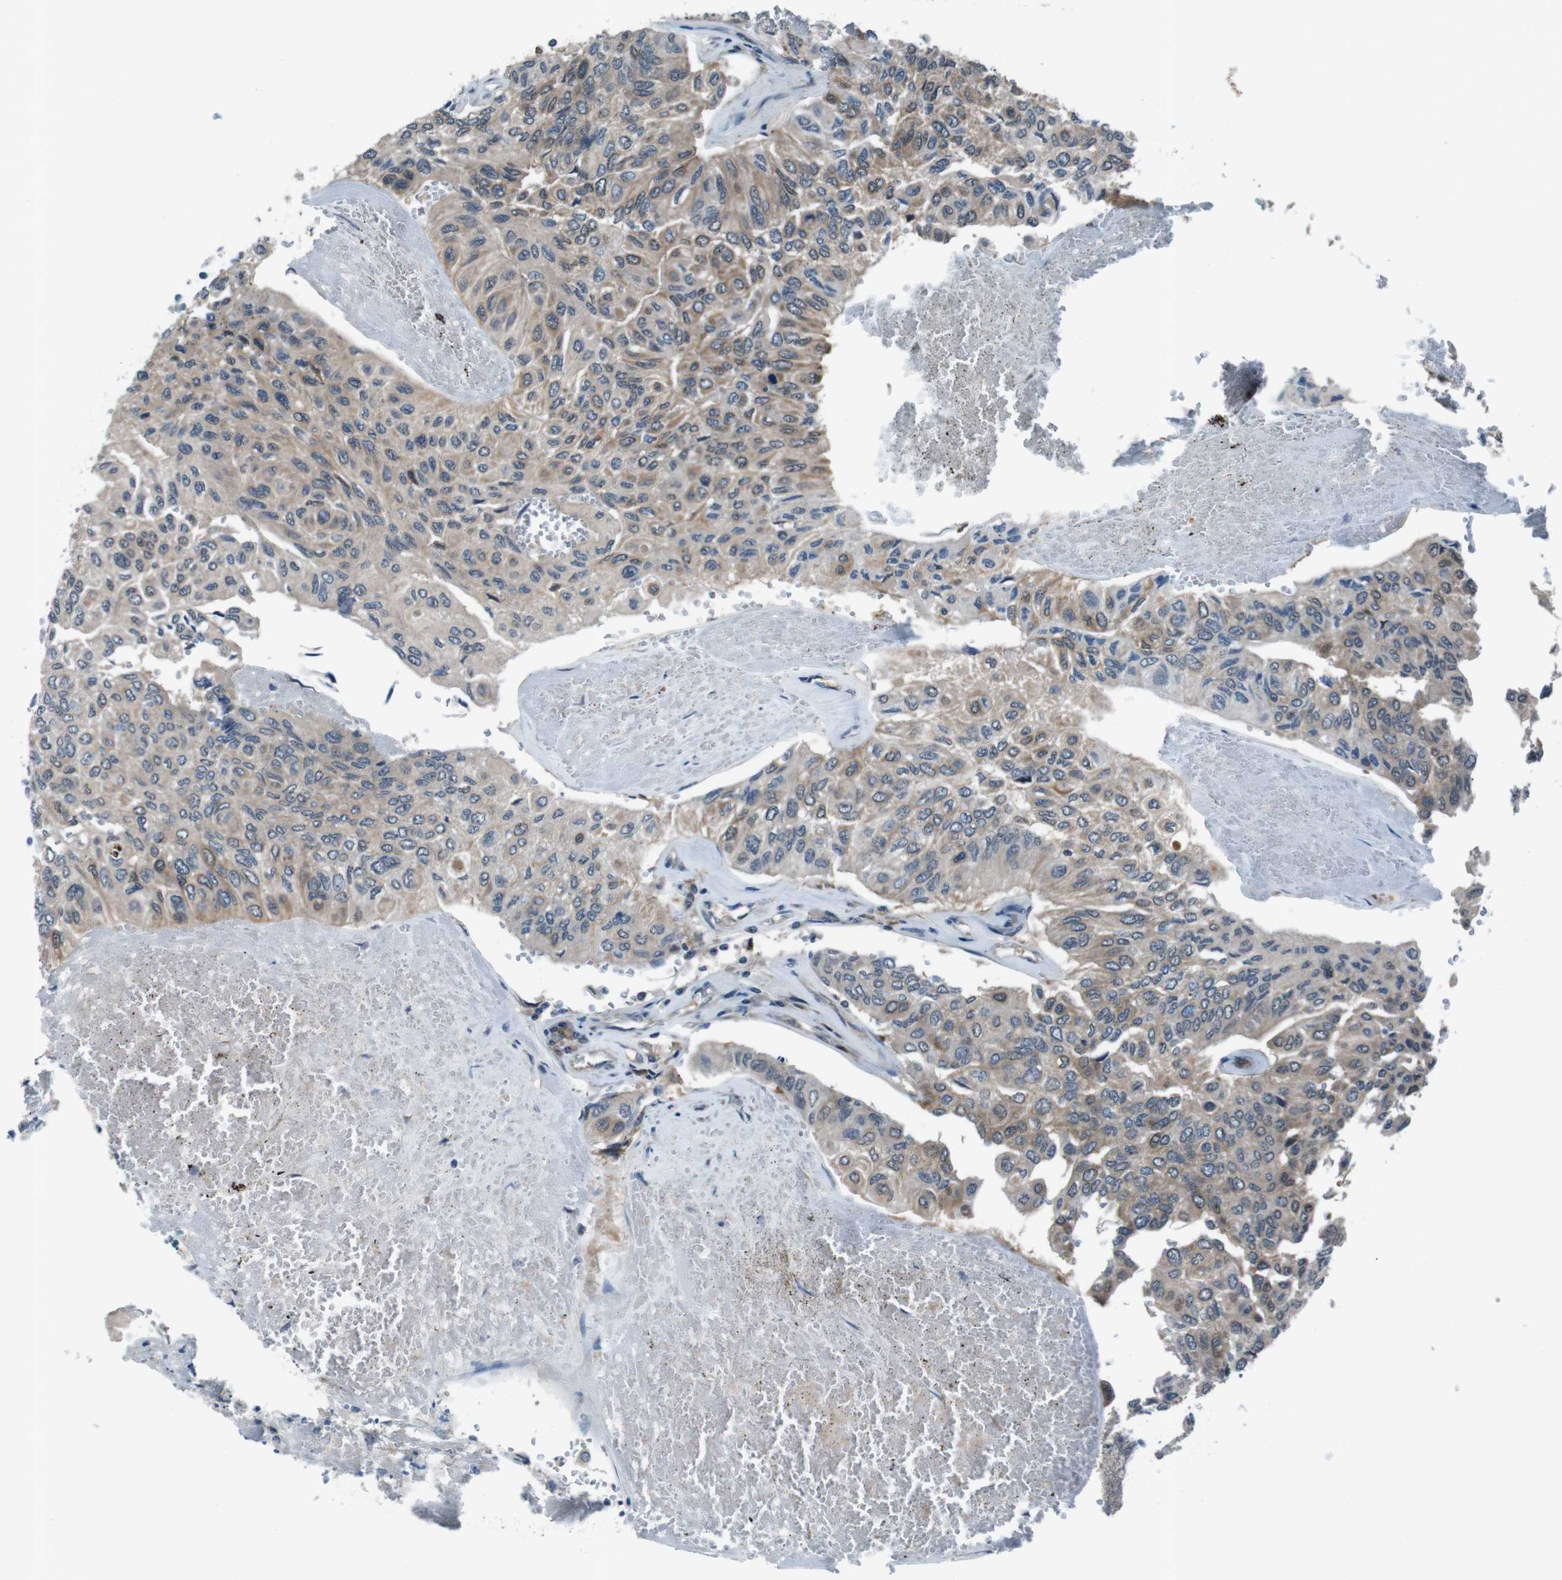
{"staining": {"intensity": "weak", "quantity": ">75%", "location": "cytoplasmic/membranous"}, "tissue": "urothelial cancer", "cell_type": "Tumor cells", "image_type": "cancer", "snomed": [{"axis": "morphology", "description": "Urothelial carcinoma, High grade"}, {"axis": "topography", "description": "Urinary bladder"}], "caption": "Human high-grade urothelial carcinoma stained with a brown dye displays weak cytoplasmic/membranous positive expression in approximately >75% of tumor cells.", "gene": "LRP5", "patient": {"sex": "male", "age": 66}}